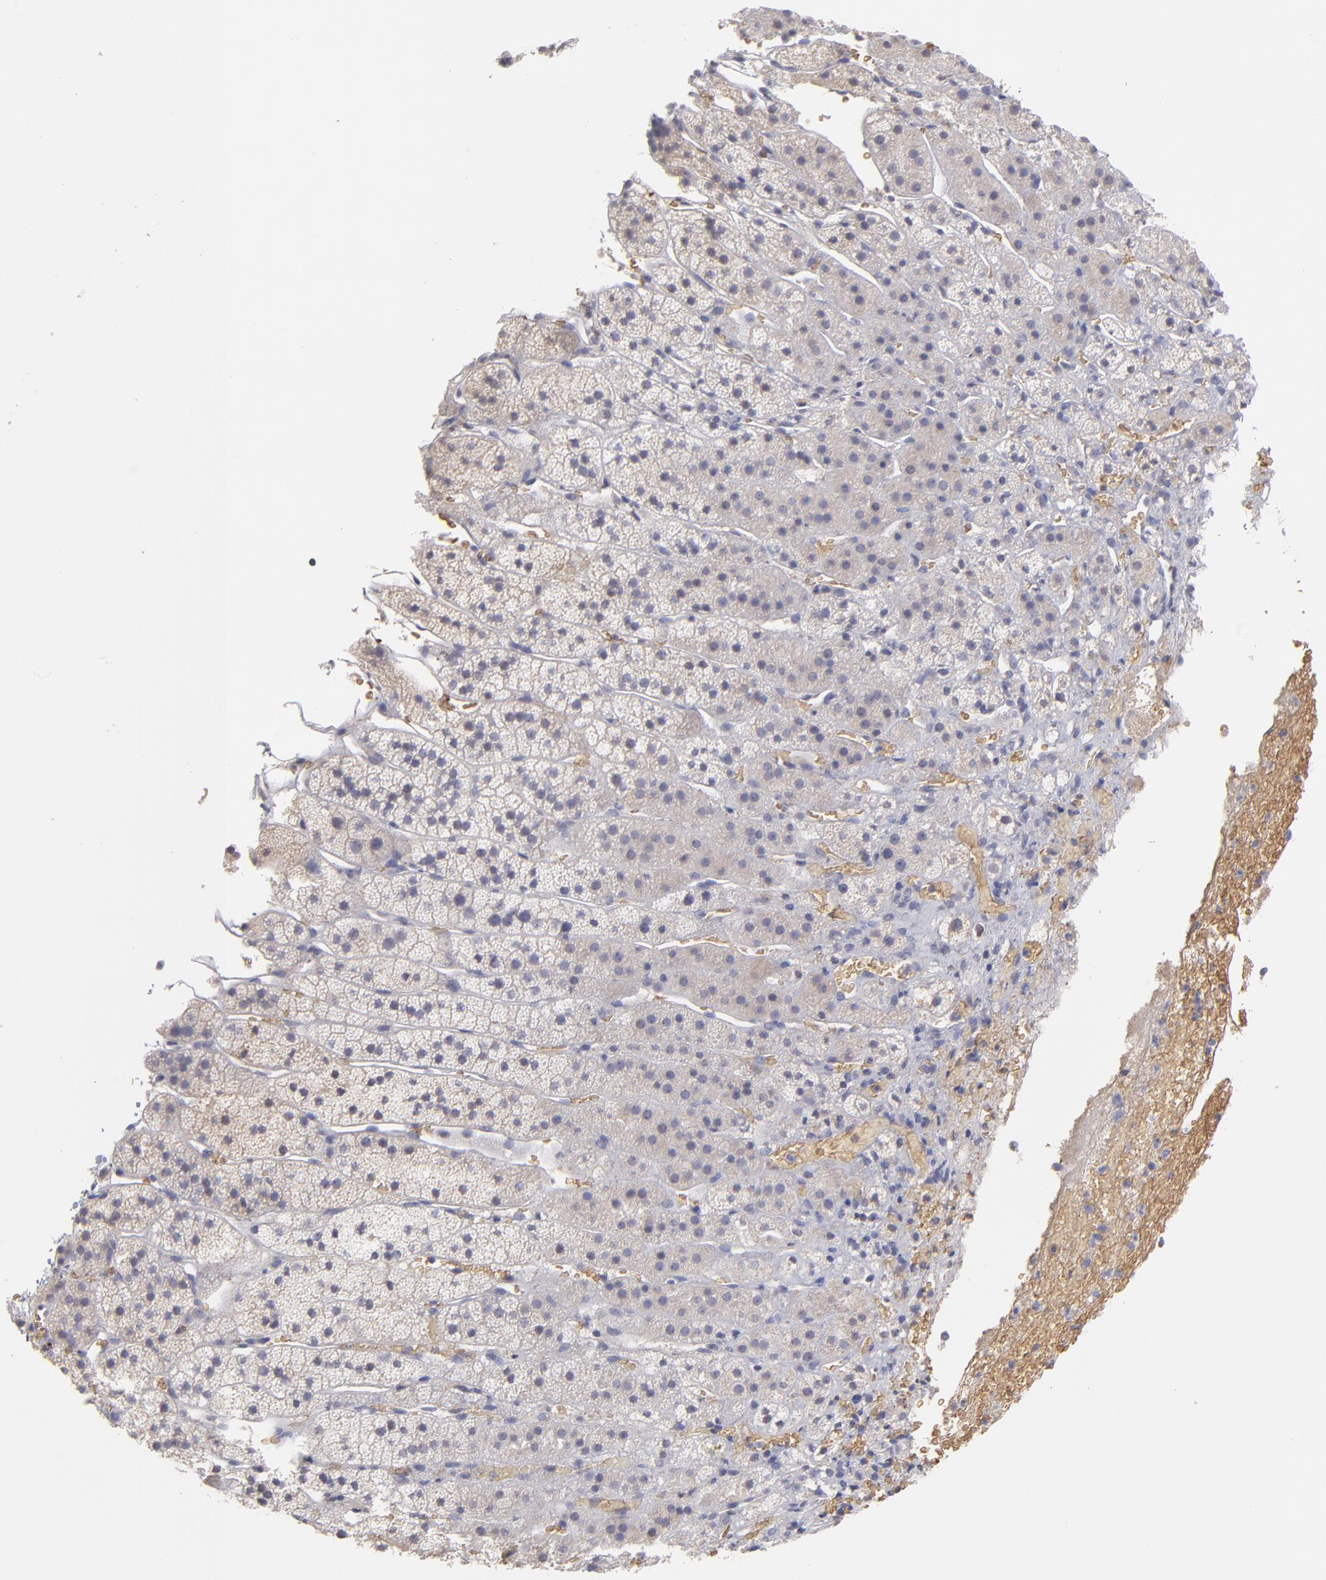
{"staining": {"intensity": "negative", "quantity": "none", "location": "none"}, "tissue": "adrenal gland", "cell_type": "Glandular cells", "image_type": "normal", "snomed": [{"axis": "morphology", "description": "Normal tissue, NOS"}, {"axis": "topography", "description": "Adrenal gland"}], "caption": "The photomicrograph displays no staining of glandular cells in normal adrenal gland. (Immunohistochemistry, brightfield microscopy, high magnification).", "gene": "F13B", "patient": {"sex": "female", "age": 44}}